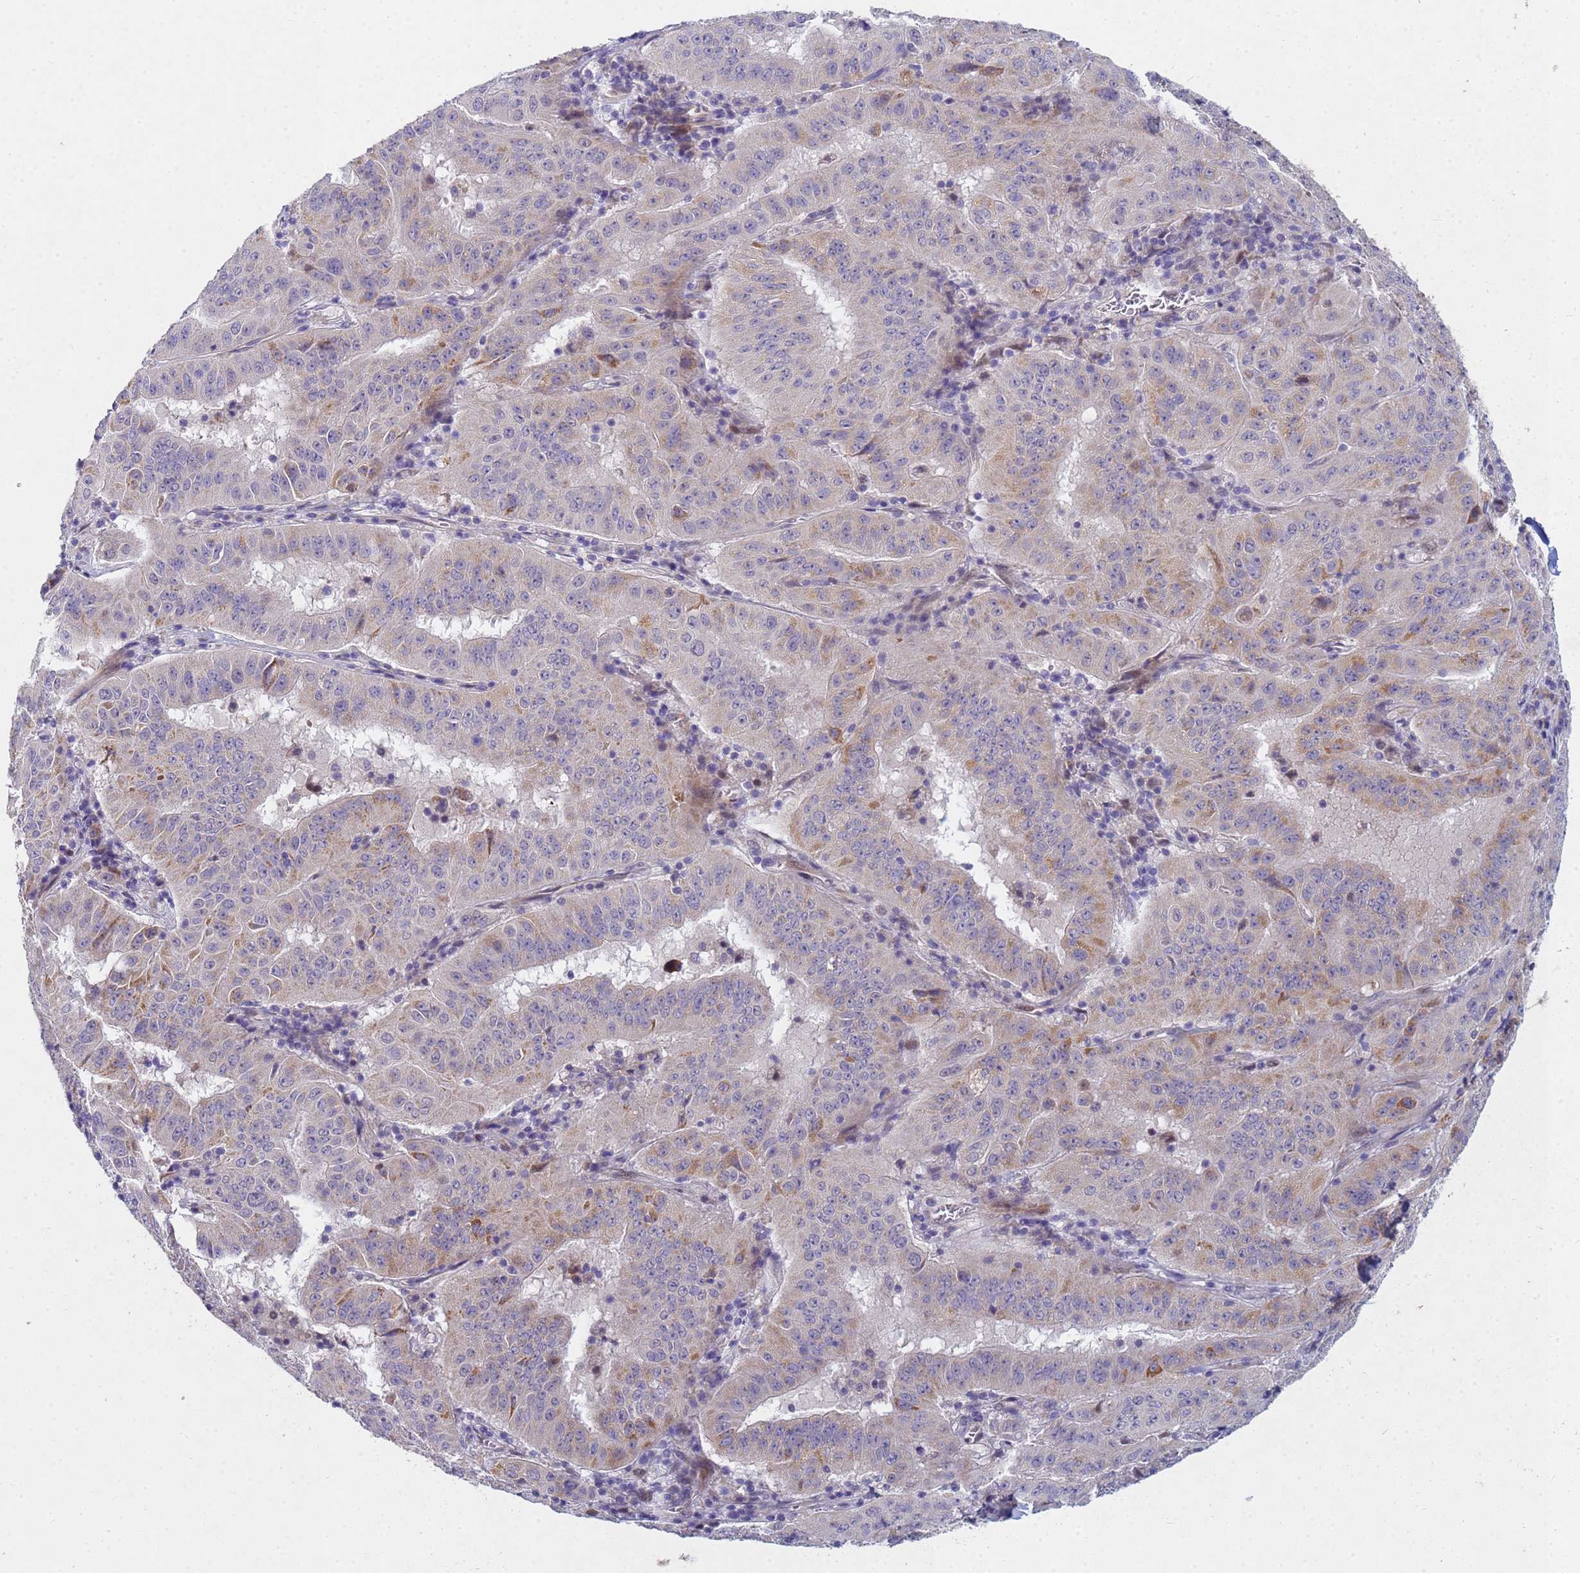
{"staining": {"intensity": "moderate", "quantity": "25%-75%", "location": "cytoplasmic/membranous"}, "tissue": "pancreatic cancer", "cell_type": "Tumor cells", "image_type": "cancer", "snomed": [{"axis": "morphology", "description": "Adenocarcinoma, NOS"}, {"axis": "topography", "description": "Pancreas"}], "caption": "Tumor cells show medium levels of moderate cytoplasmic/membranous expression in approximately 25%-75% of cells in human pancreatic cancer (adenocarcinoma).", "gene": "TNPO2", "patient": {"sex": "male", "age": 63}}